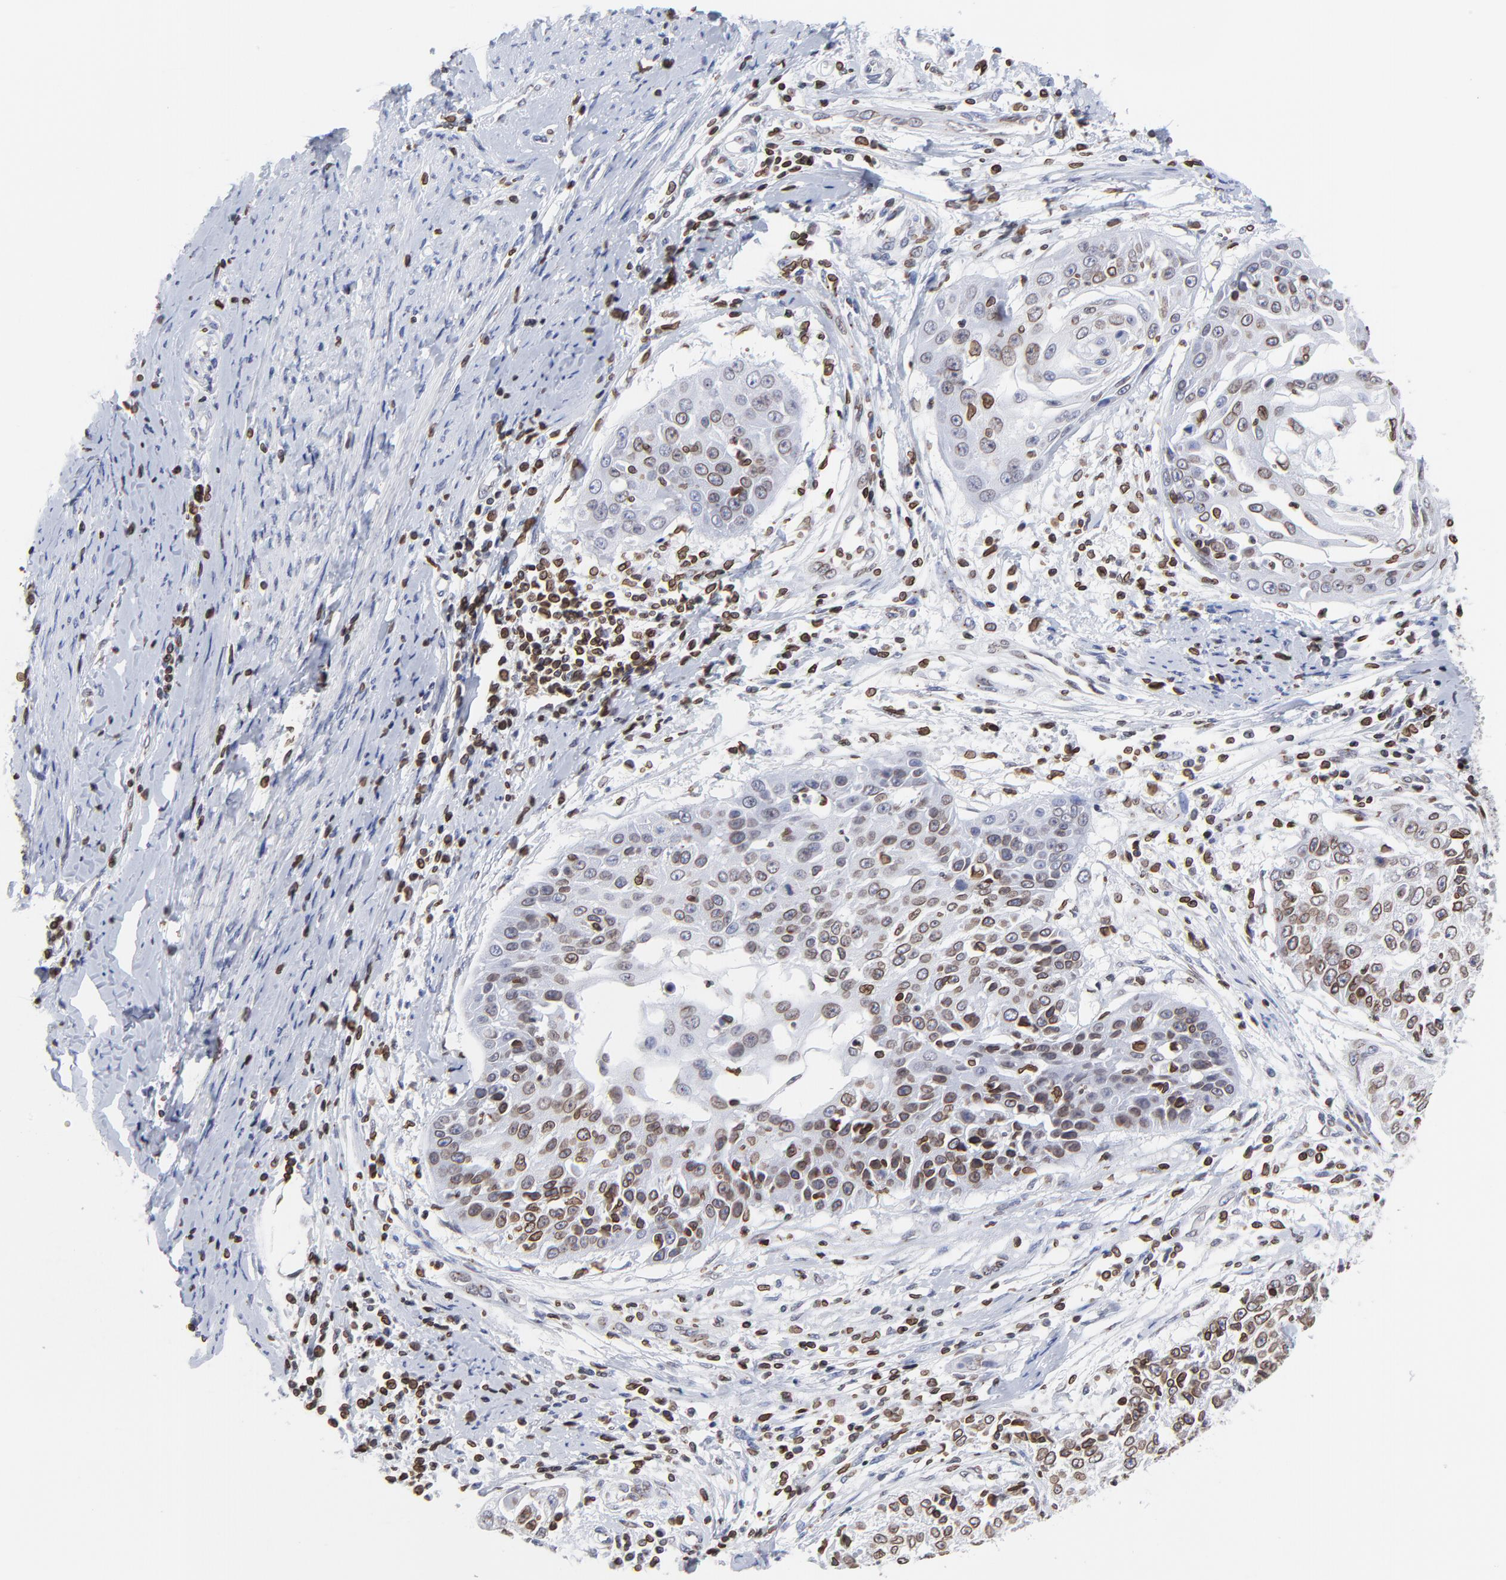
{"staining": {"intensity": "strong", "quantity": ">75%", "location": "cytoplasmic/membranous,nuclear"}, "tissue": "cervical cancer", "cell_type": "Tumor cells", "image_type": "cancer", "snomed": [{"axis": "morphology", "description": "Squamous cell carcinoma, NOS"}, {"axis": "topography", "description": "Cervix"}], "caption": "Tumor cells display strong cytoplasmic/membranous and nuclear positivity in approximately >75% of cells in cervical cancer.", "gene": "THAP7", "patient": {"sex": "female", "age": 64}}